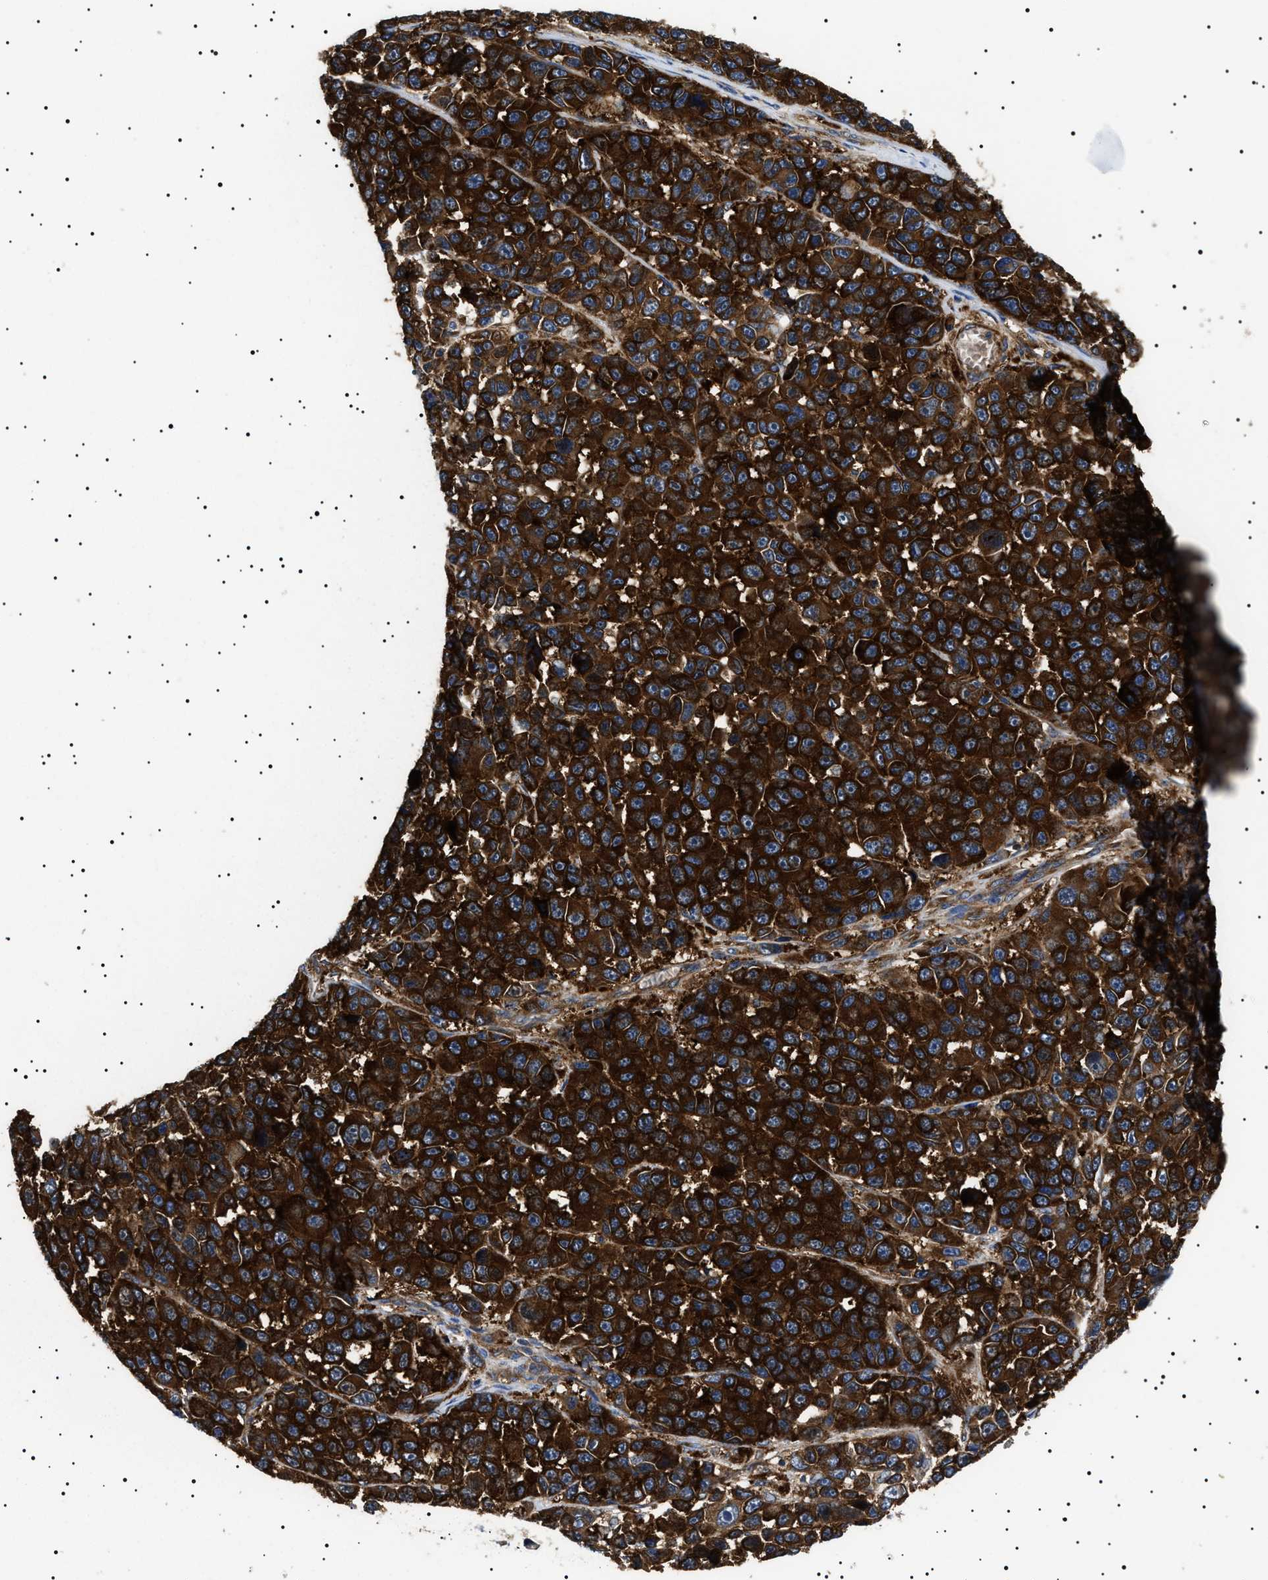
{"staining": {"intensity": "strong", "quantity": ">75%", "location": "cytoplasmic/membranous"}, "tissue": "melanoma", "cell_type": "Tumor cells", "image_type": "cancer", "snomed": [{"axis": "morphology", "description": "Malignant melanoma, NOS"}, {"axis": "topography", "description": "Skin"}], "caption": "A high-resolution photomicrograph shows immunohistochemistry staining of malignant melanoma, which exhibits strong cytoplasmic/membranous positivity in about >75% of tumor cells. (Brightfield microscopy of DAB IHC at high magnification).", "gene": "TPP2", "patient": {"sex": "male", "age": 53}}